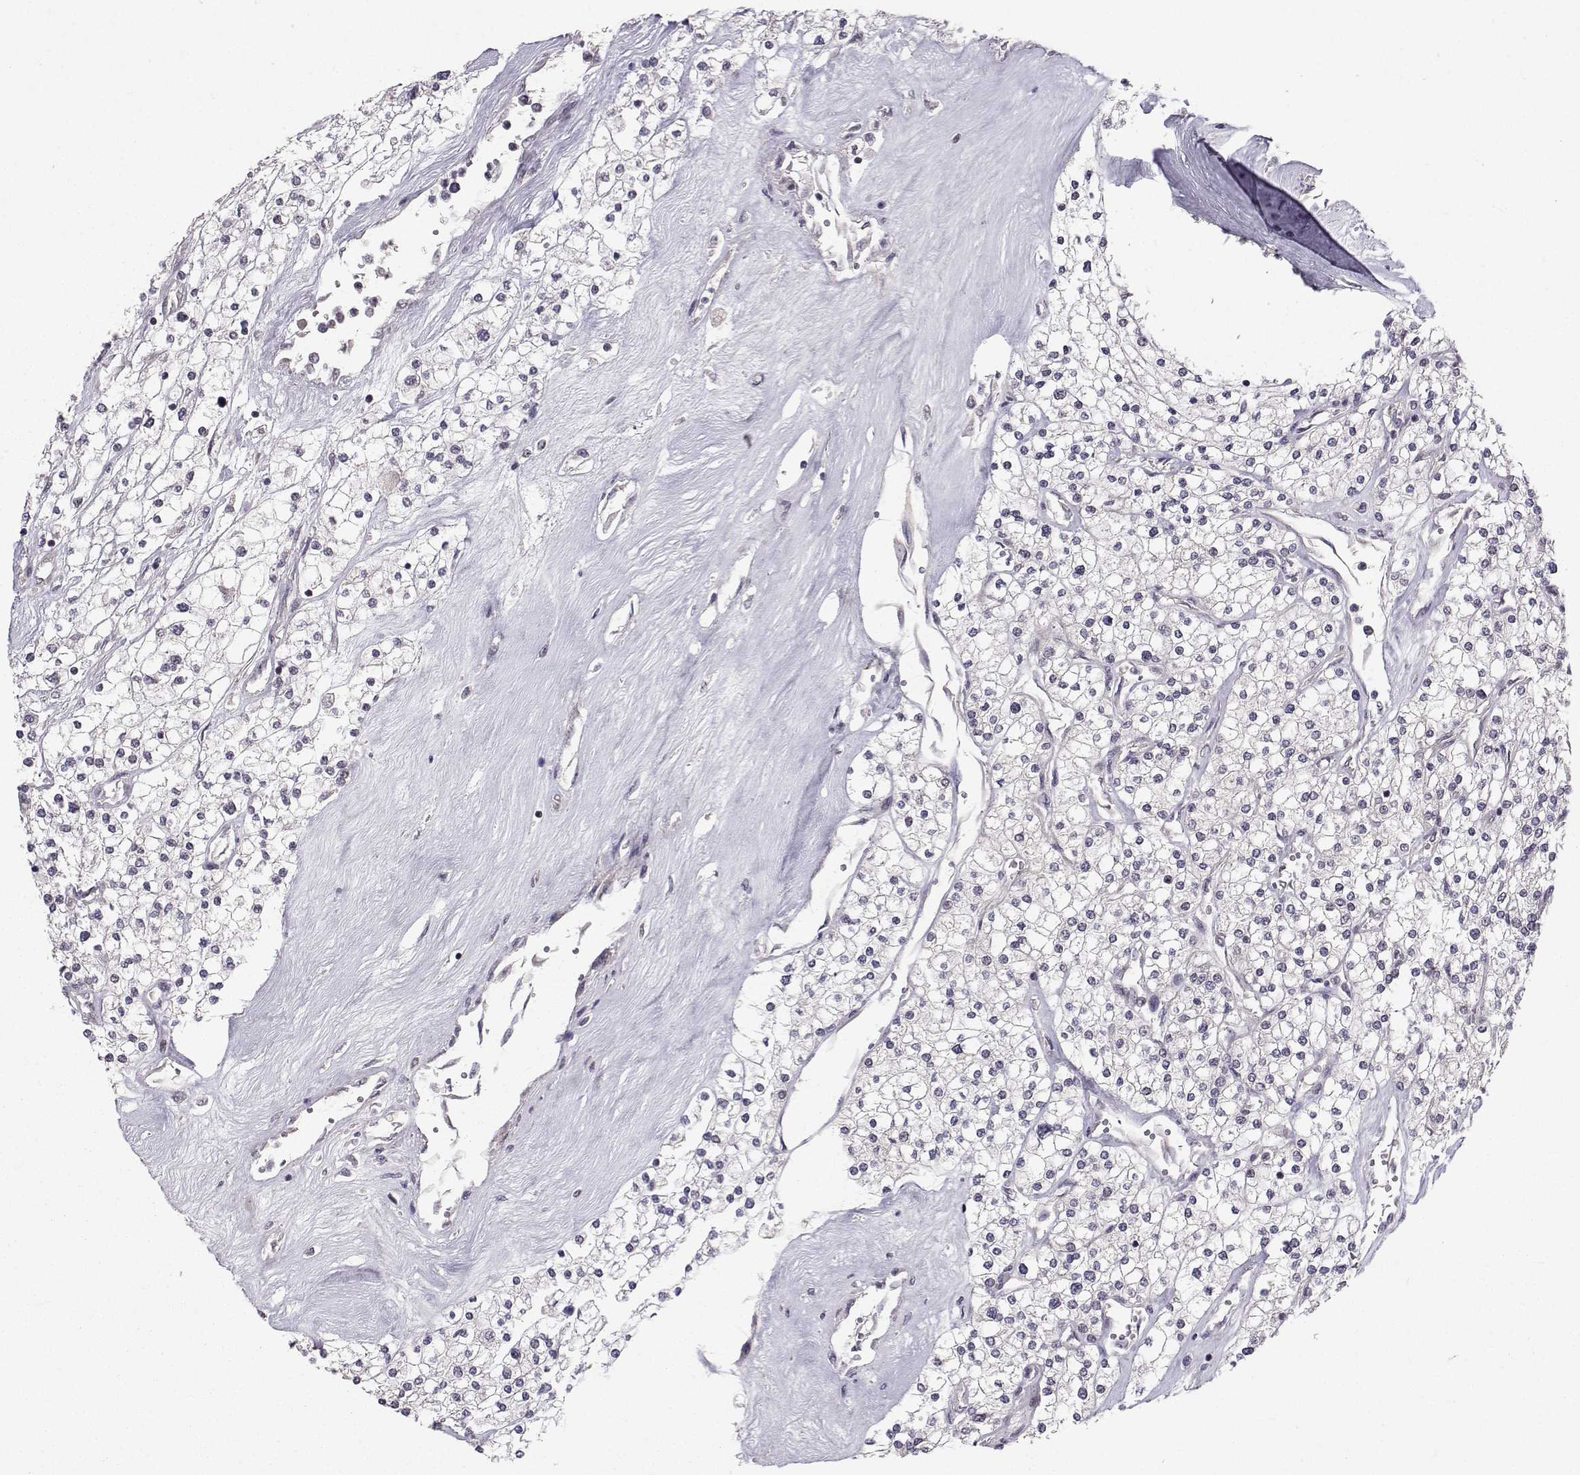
{"staining": {"intensity": "negative", "quantity": "none", "location": "none"}, "tissue": "renal cancer", "cell_type": "Tumor cells", "image_type": "cancer", "snomed": [{"axis": "morphology", "description": "Adenocarcinoma, NOS"}, {"axis": "topography", "description": "Kidney"}], "caption": "The photomicrograph displays no staining of tumor cells in renal adenocarcinoma.", "gene": "PKN2", "patient": {"sex": "male", "age": 80}}